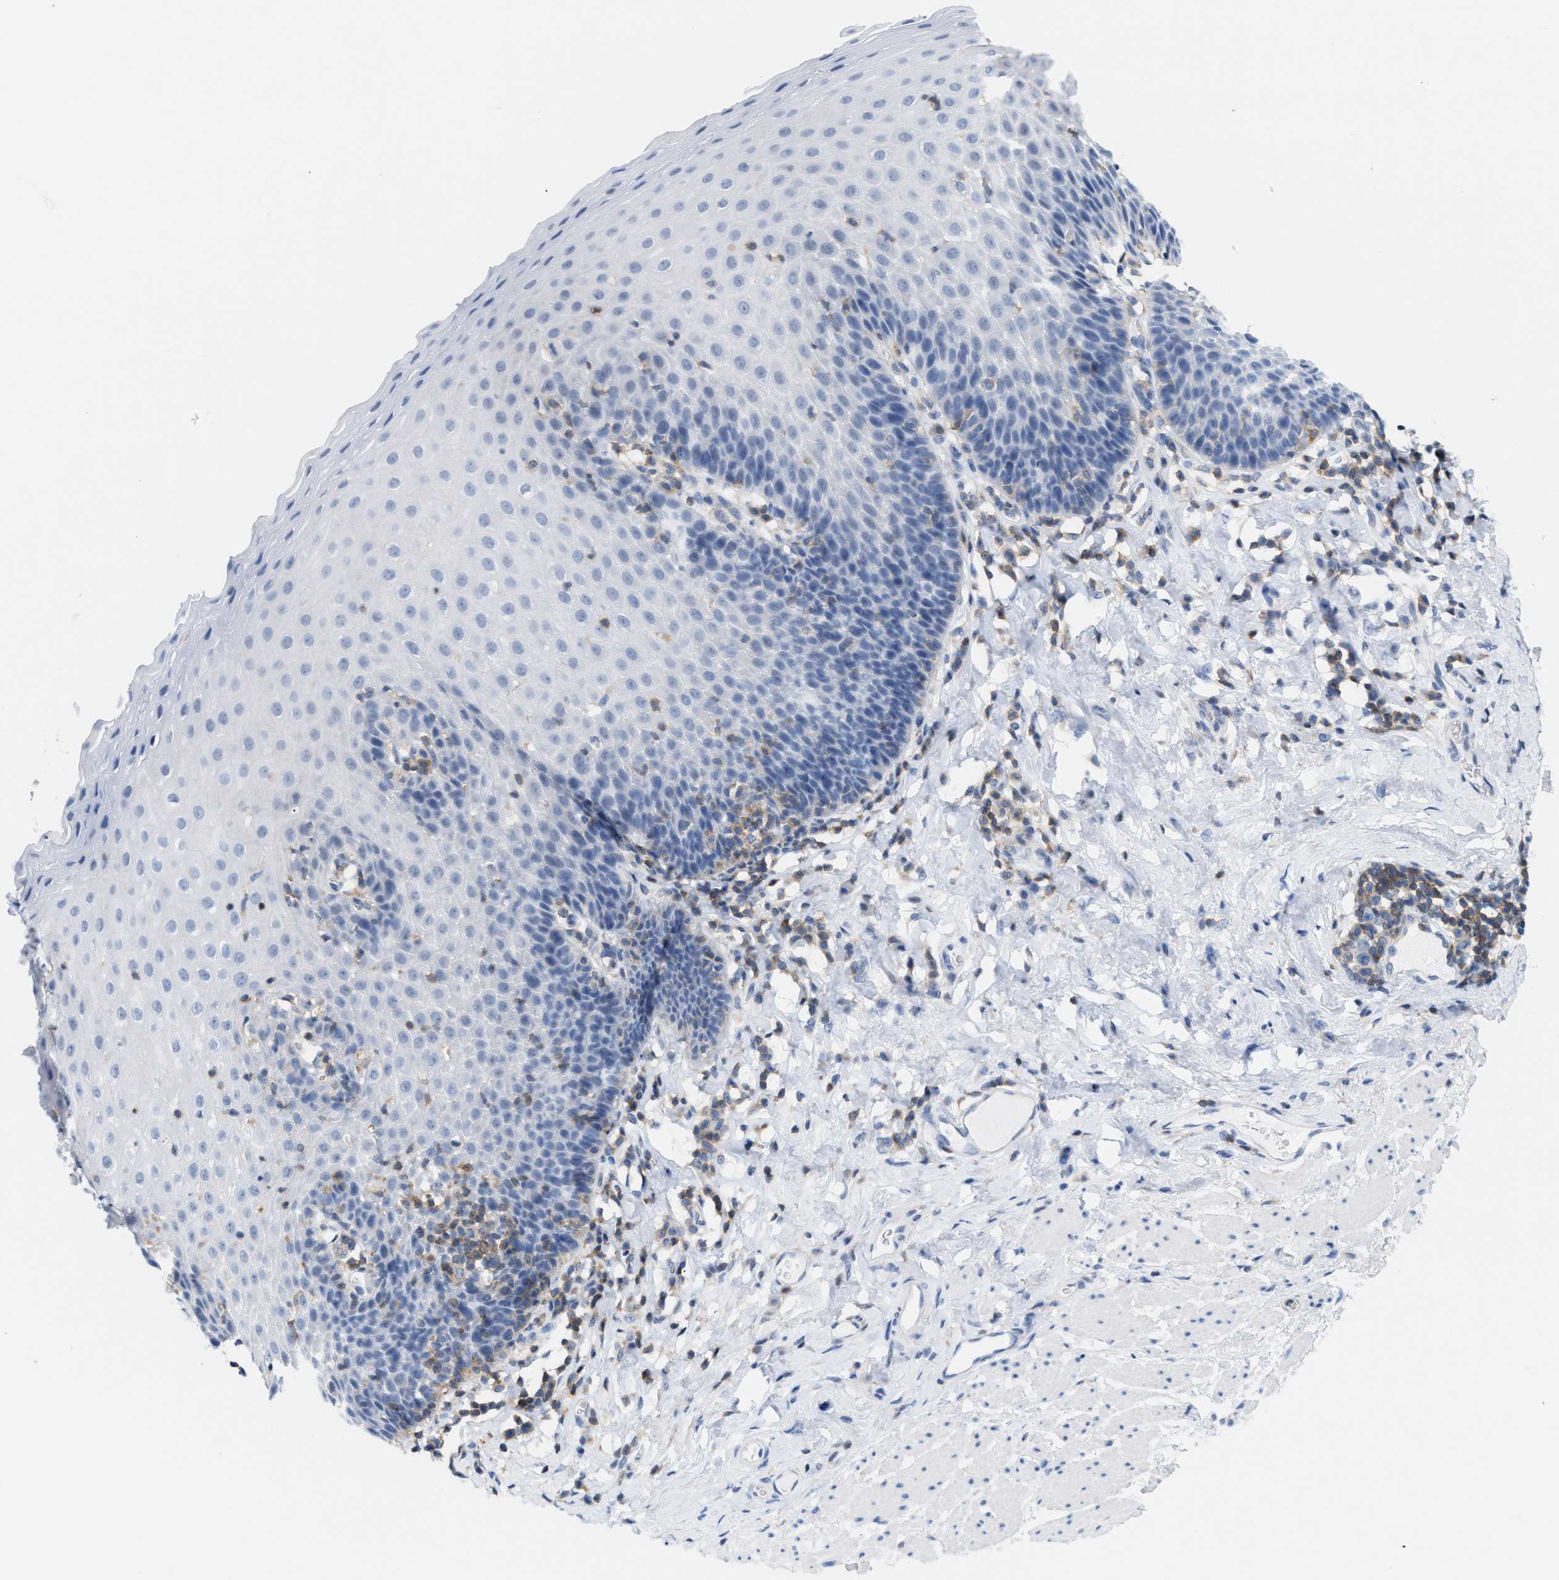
{"staining": {"intensity": "negative", "quantity": "none", "location": "none"}, "tissue": "esophagus", "cell_type": "Squamous epithelial cells", "image_type": "normal", "snomed": [{"axis": "morphology", "description": "Normal tissue, NOS"}, {"axis": "topography", "description": "Esophagus"}], "caption": "Protein analysis of benign esophagus shows no significant staining in squamous epithelial cells.", "gene": "IL16", "patient": {"sex": "female", "age": 61}}